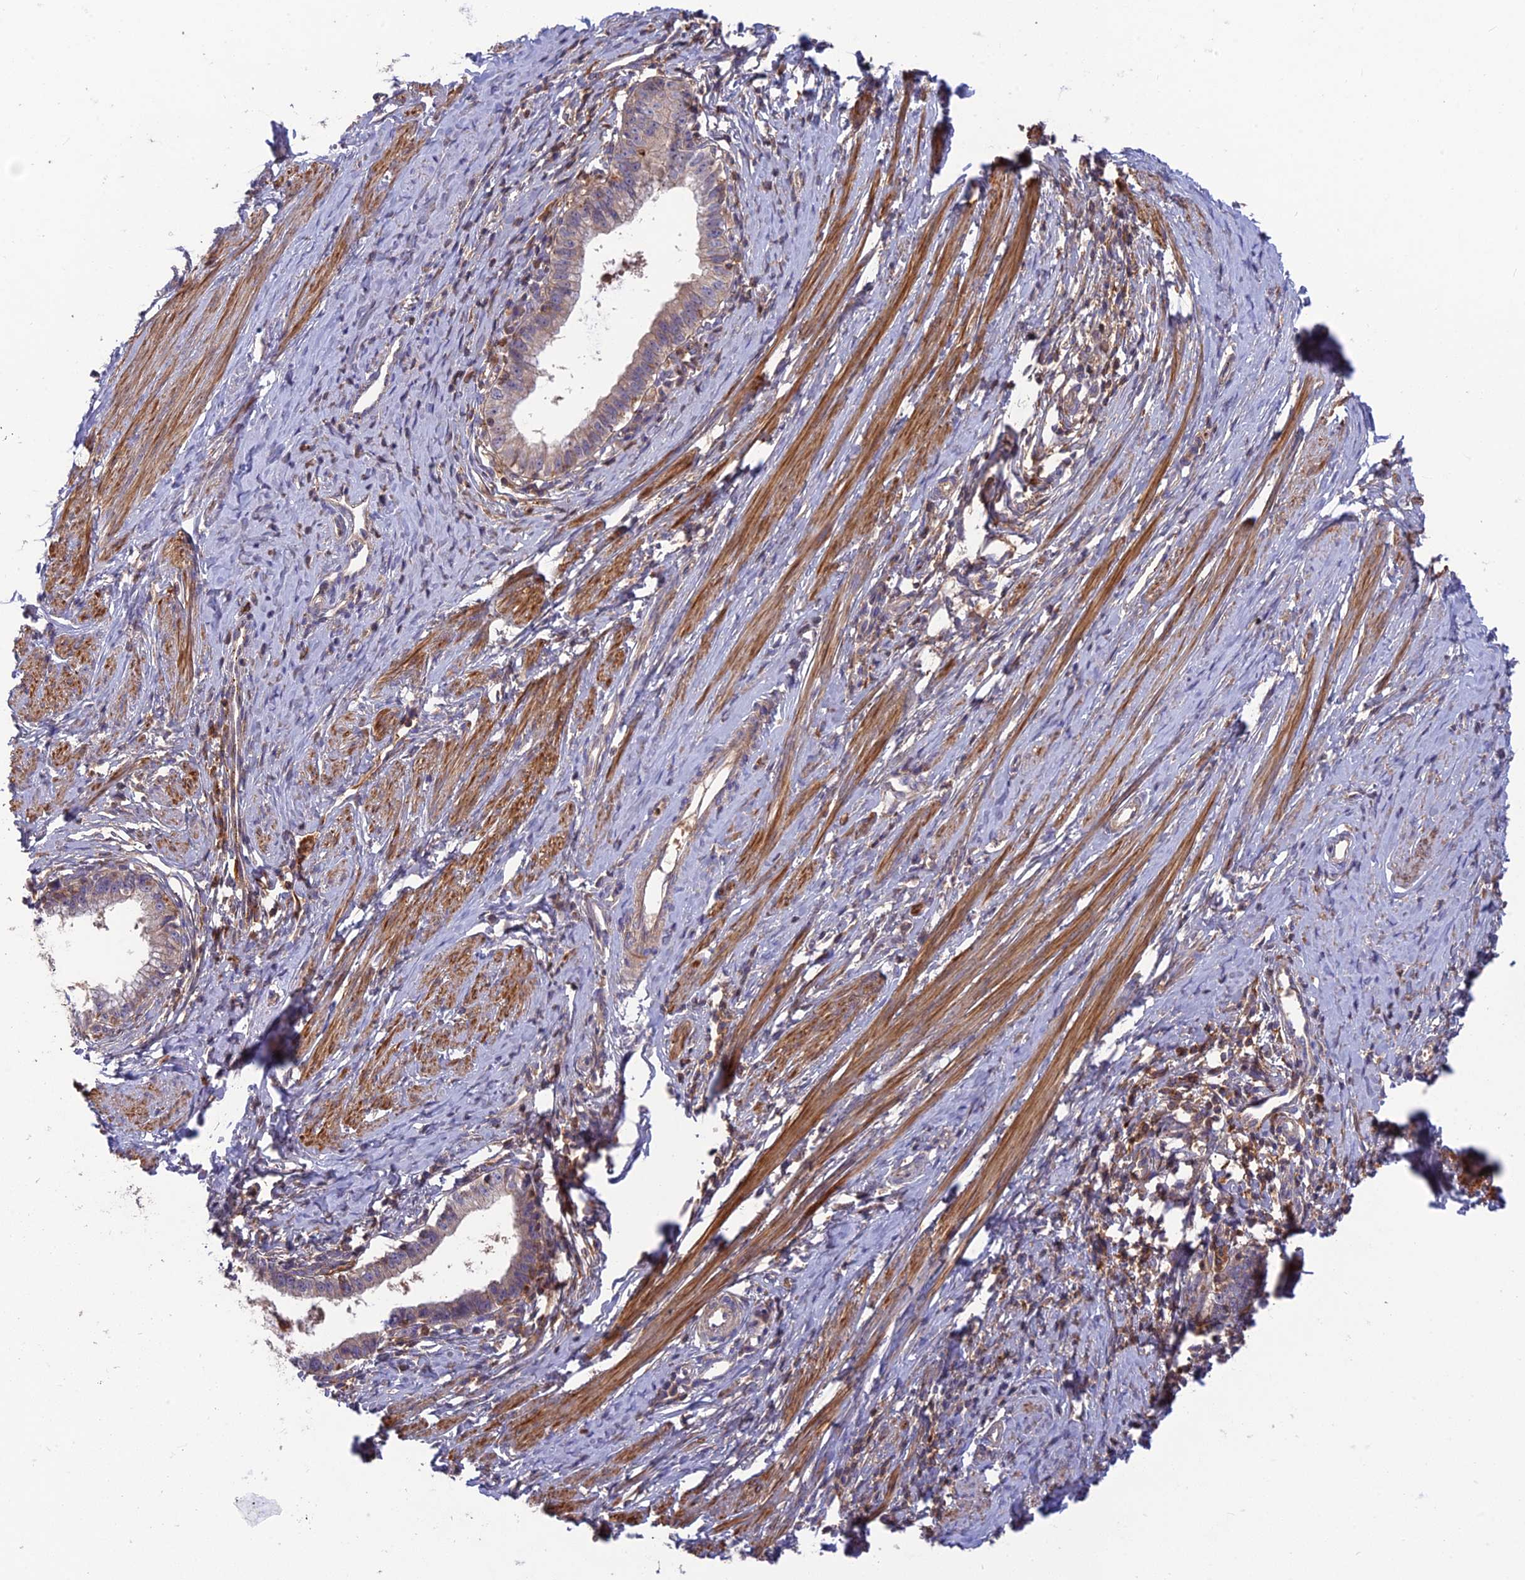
{"staining": {"intensity": "weak", "quantity": "<25%", "location": "cytoplasmic/membranous"}, "tissue": "cervical cancer", "cell_type": "Tumor cells", "image_type": "cancer", "snomed": [{"axis": "morphology", "description": "Adenocarcinoma, NOS"}, {"axis": "topography", "description": "Cervix"}], "caption": "The image exhibits no significant expression in tumor cells of cervical adenocarcinoma. The staining was performed using DAB (3,3'-diaminobenzidine) to visualize the protein expression in brown, while the nuclei were stained in blue with hematoxylin (Magnification: 20x).", "gene": "CPNE7", "patient": {"sex": "female", "age": 36}}